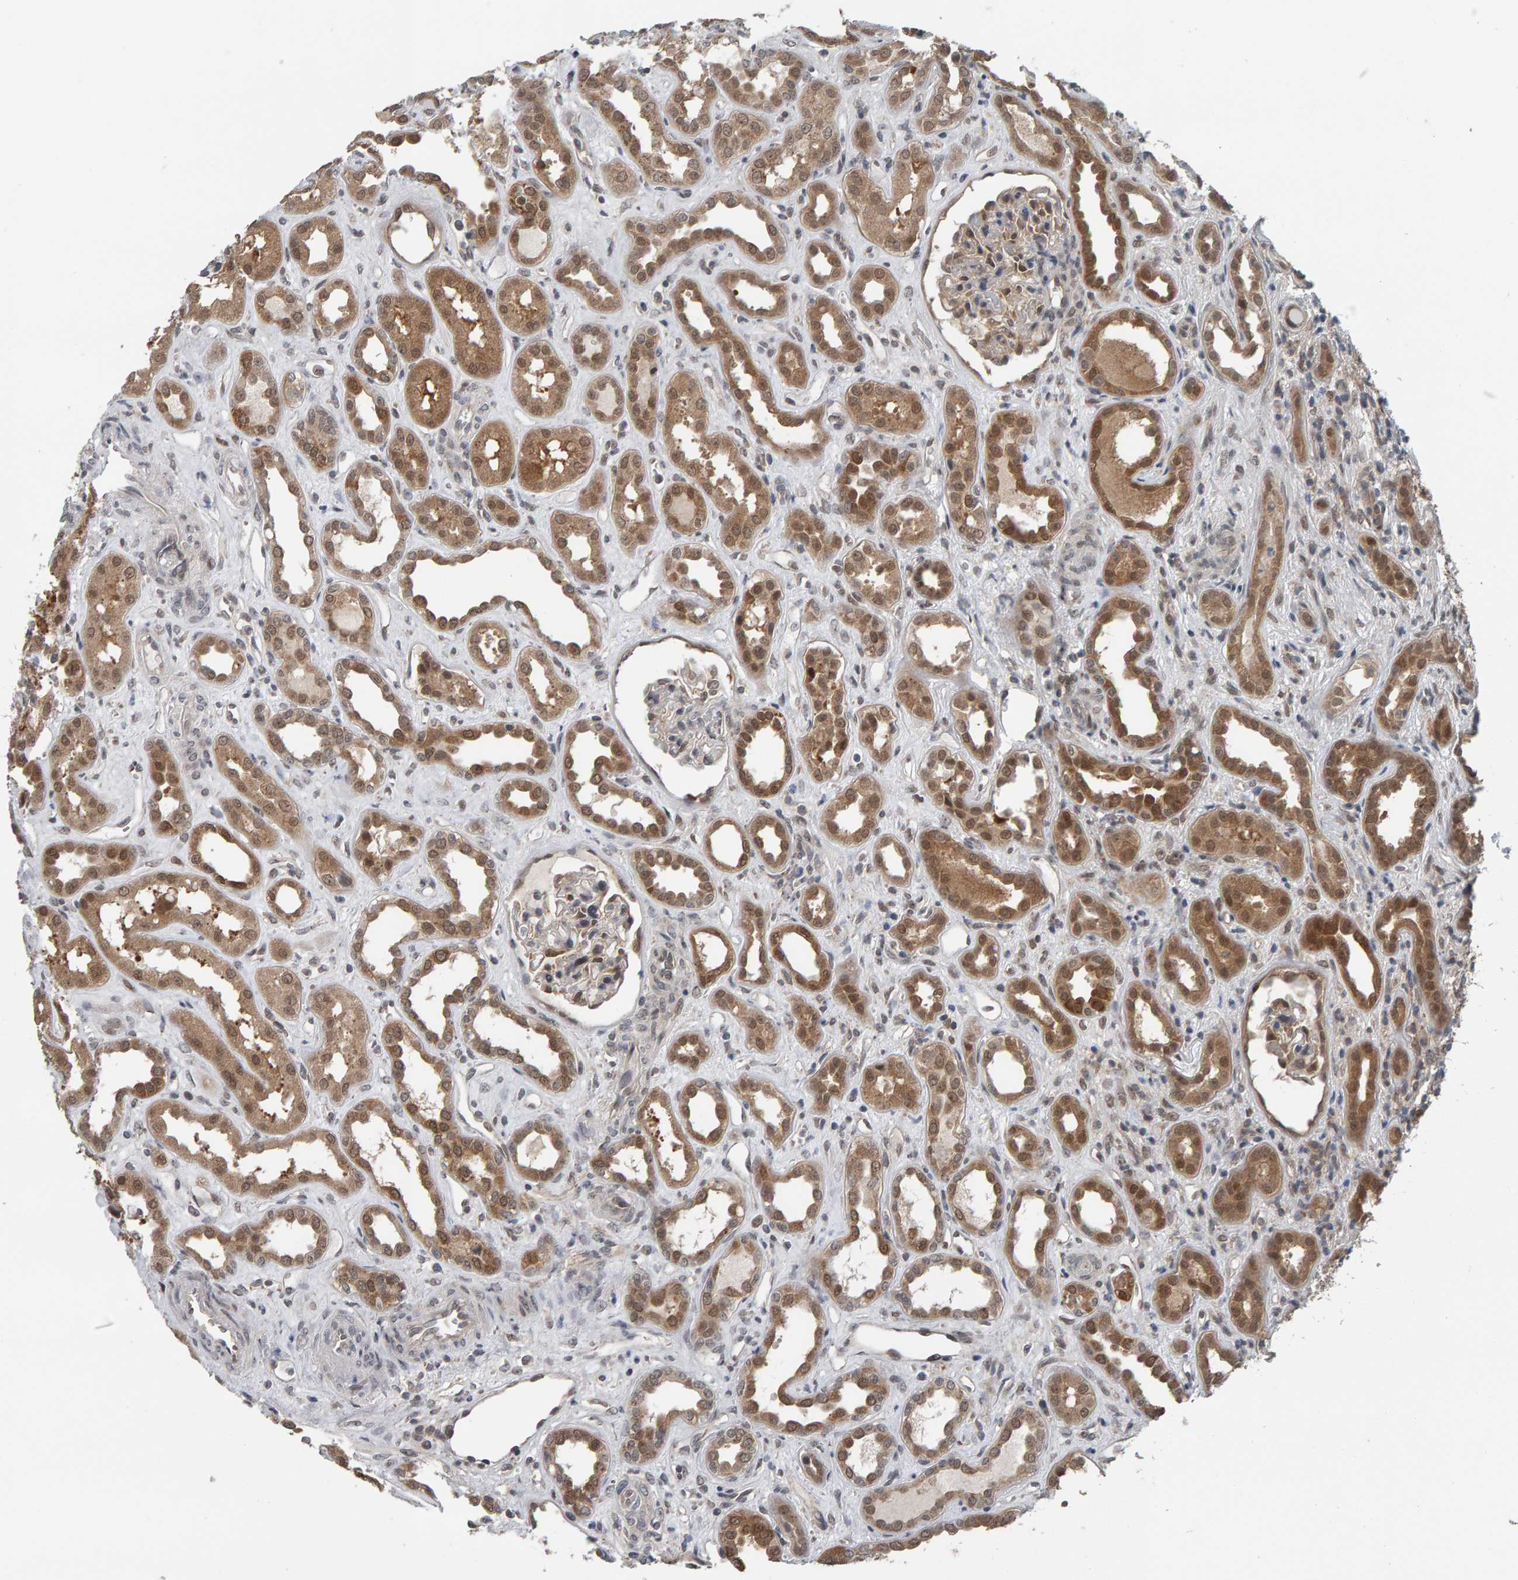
{"staining": {"intensity": "moderate", "quantity": "<25%", "location": "nuclear"}, "tissue": "kidney", "cell_type": "Cells in glomeruli", "image_type": "normal", "snomed": [{"axis": "morphology", "description": "Normal tissue, NOS"}, {"axis": "topography", "description": "Kidney"}], "caption": "Immunohistochemical staining of unremarkable human kidney reveals moderate nuclear protein staining in approximately <25% of cells in glomeruli.", "gene": "COASY", "patient": {"sex": "male", "age": 59}}